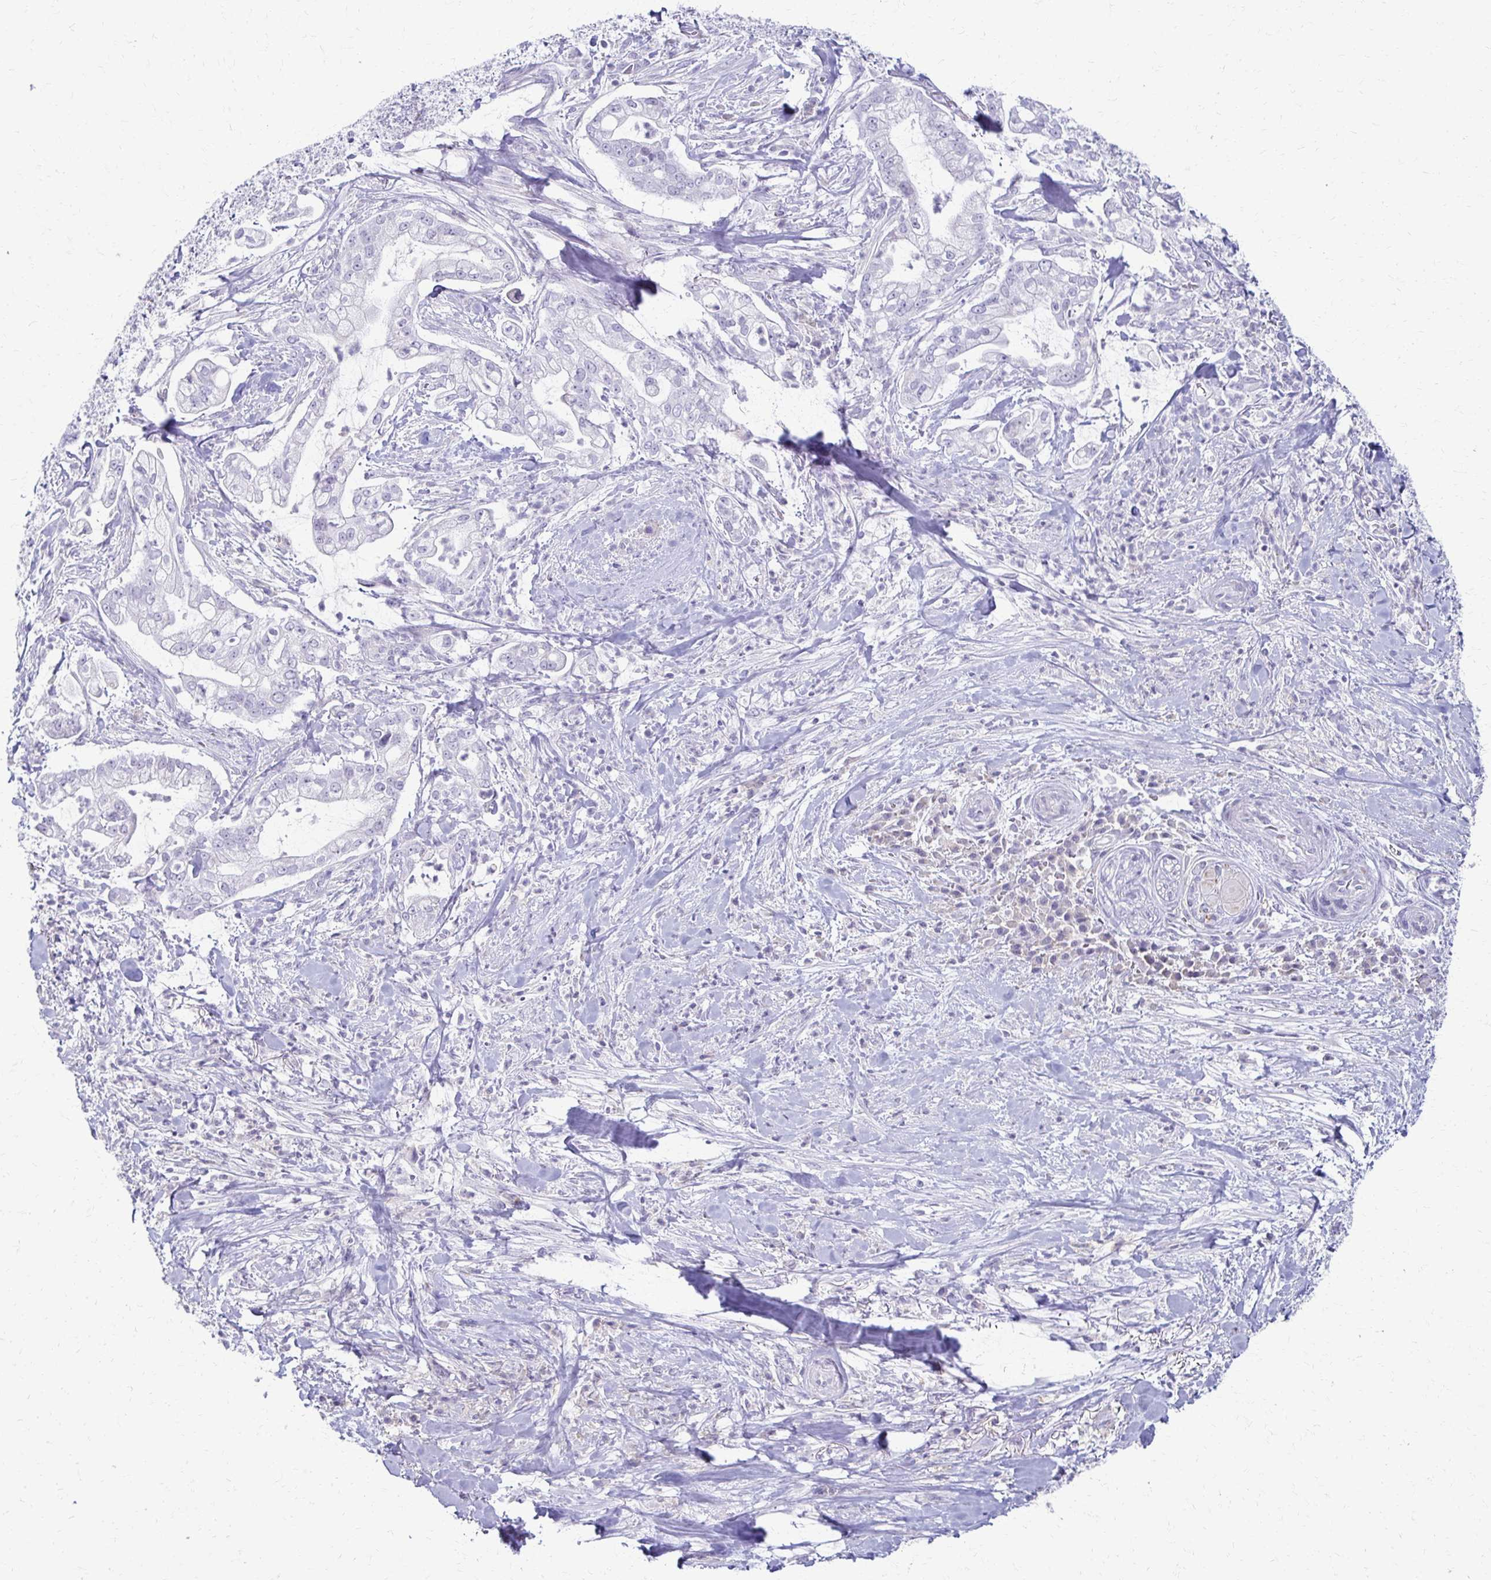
{"staining": {"intensity": "negative", "quantity": "none", "location": "none"}, "tissue": "pancreatic cancer", "cell_type": "Tumor cells", "image_type": "cancer", "snomed": [{"axis": "morphology", "description": "Adenocarcinoma, NOS"}, {"axis": "topography", "description": "Pancreas"}], "caption": "Tumor cells are negative for brown protein staining in adenocarcinoma (pancreatic).", "gene": "FCGR2B", "patient": {"sex": "female", "age": 69}}